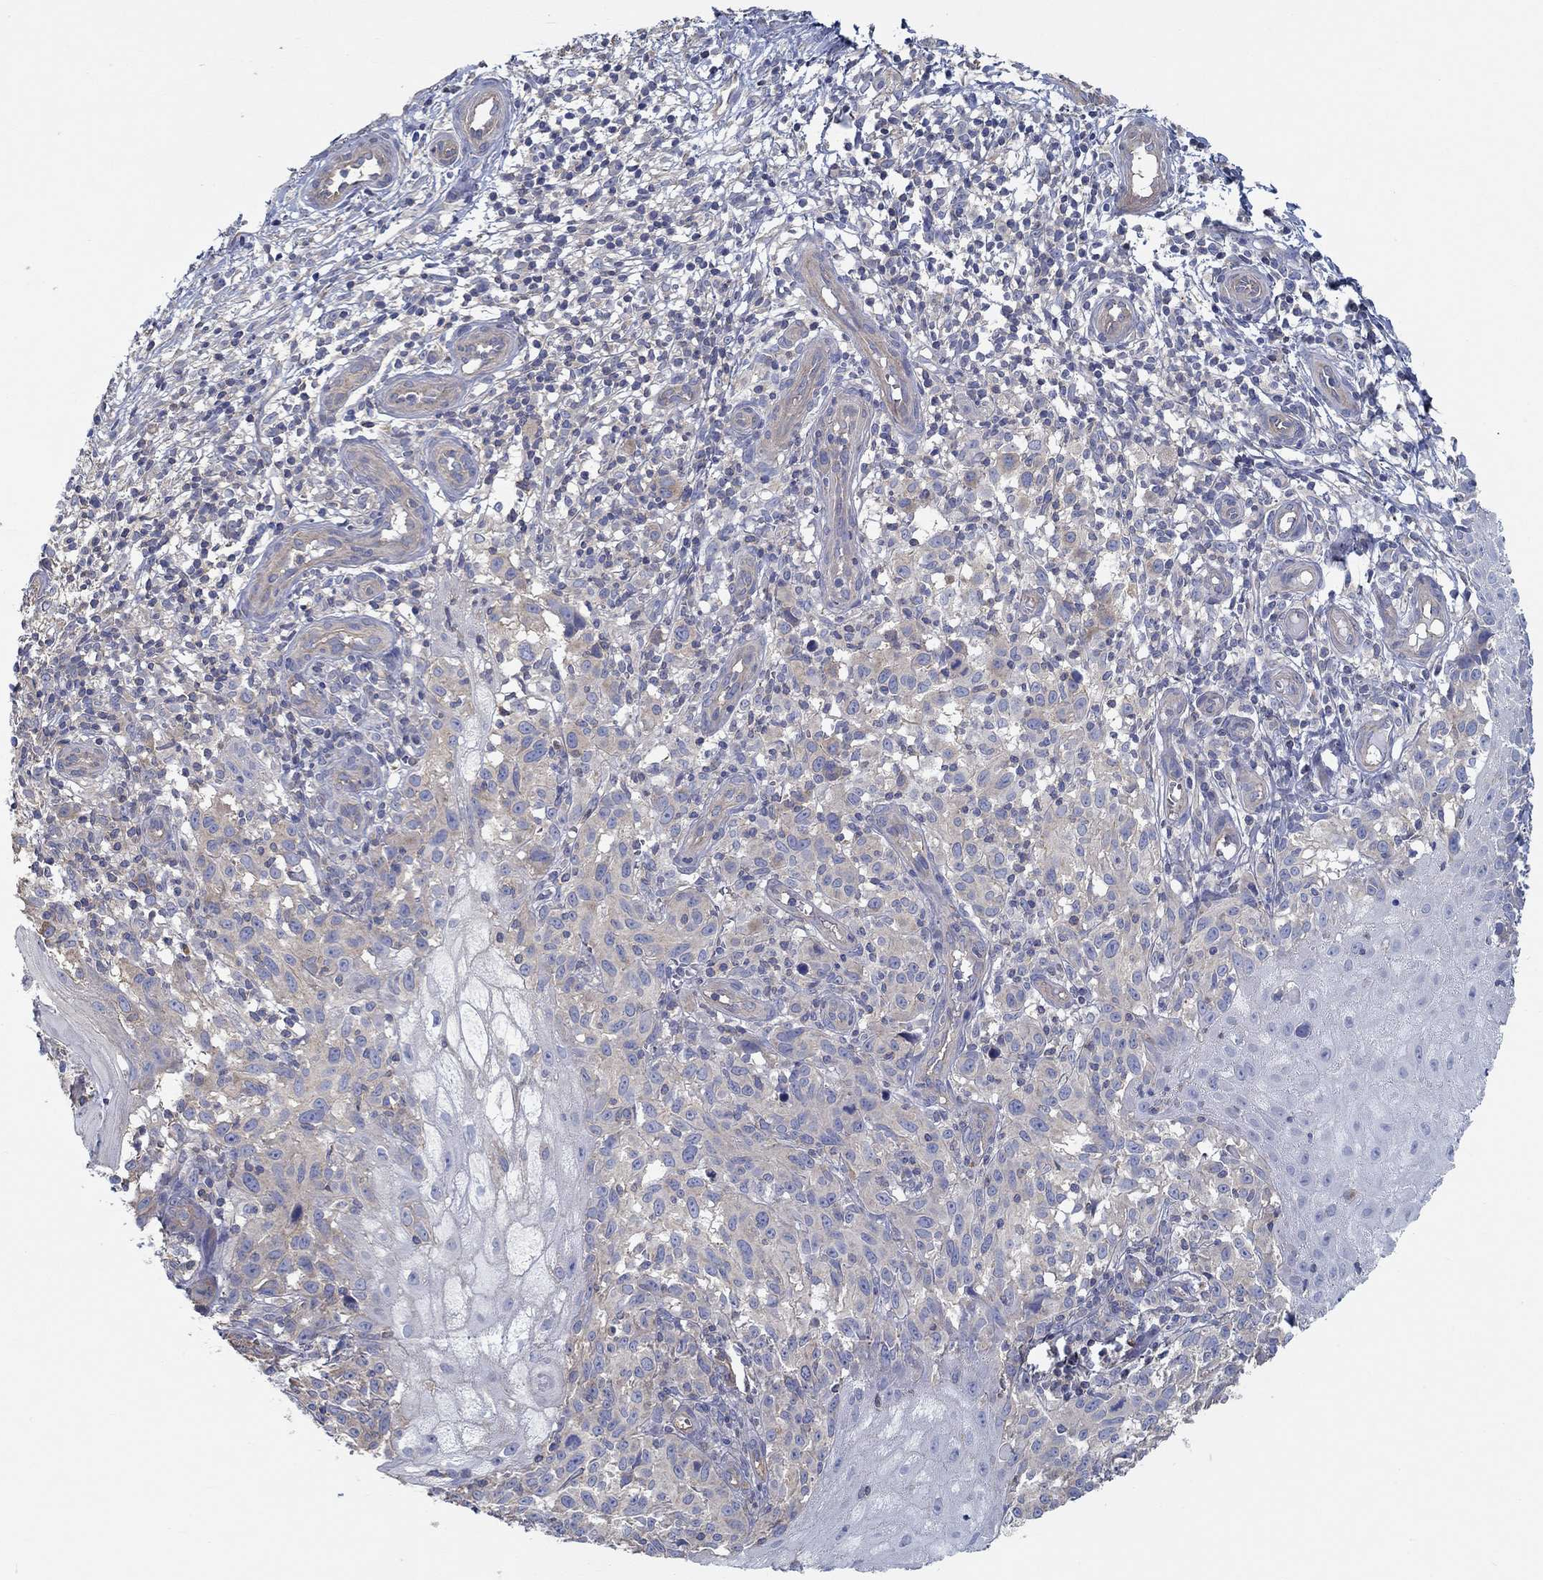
{"staining": {"intensity": "negative", "quantity": "none", "location": "none"}, "tissue": "melanoma", "cell_type": "Tumor cells", "image_type": "cancer", "snomed": [{"axis": "morphology", "description": "Malignant melanoma, NOS"}, {"axis": "topography", "description": "Skin"}], "caption": "Tumor cells show no significant protein positivity in melanoma.", "gene": "BBOF1", "patient": {"sex": "female", "age": 53}}